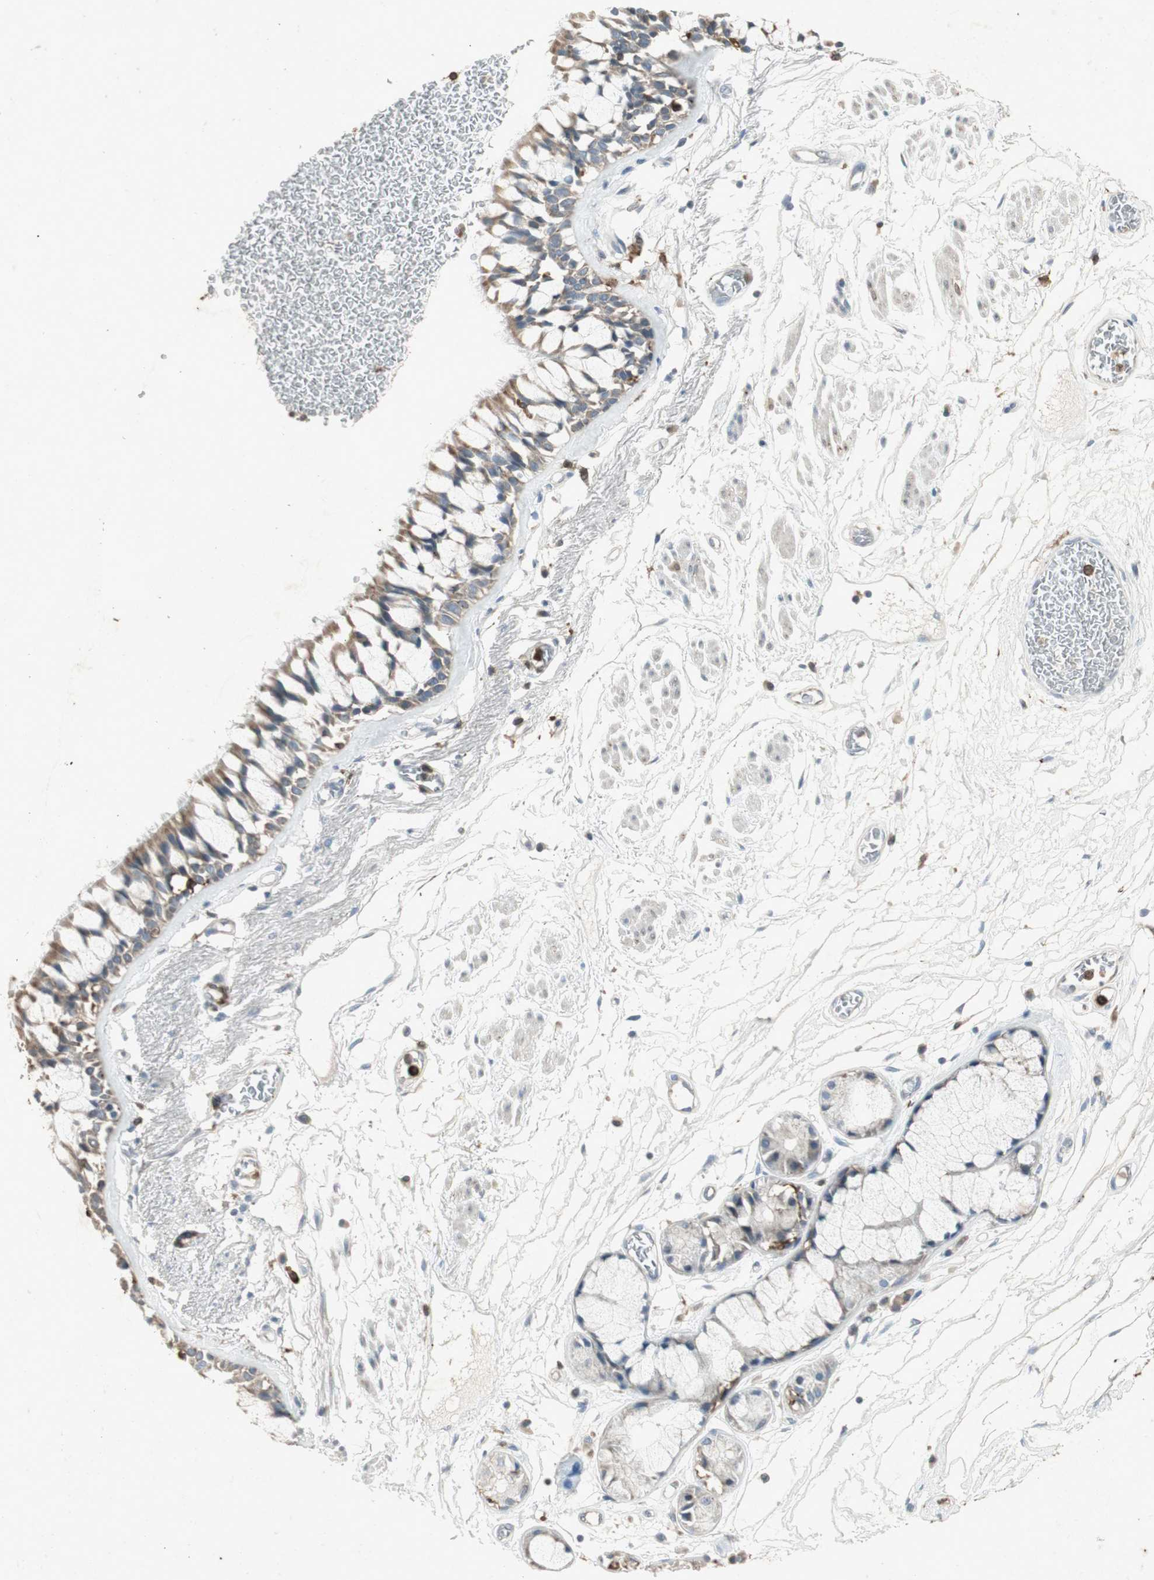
{"staining": {"intensity": "weak", "quantity": "<25%", "location": "cytoplasmic/membranous"}, "tissue": "bronchus", "cell_type": "Respiratory epithelial cells", "image_type": "normal", "snomed": [{"axis": "morphology", "description": "Normal tissue, NOS"}, {"axis": "topography", "description": "Bronchus"}], "caption": "The histopathology image exhibits no staining of respiratory epithelial cells in normal bronchus. (DAB (3,3'-diaminobenzidine) immunohistochemistry (IHC), high magnification).", "gene": "TYROBP", "patient": {"sex": "male", "age": 66}}